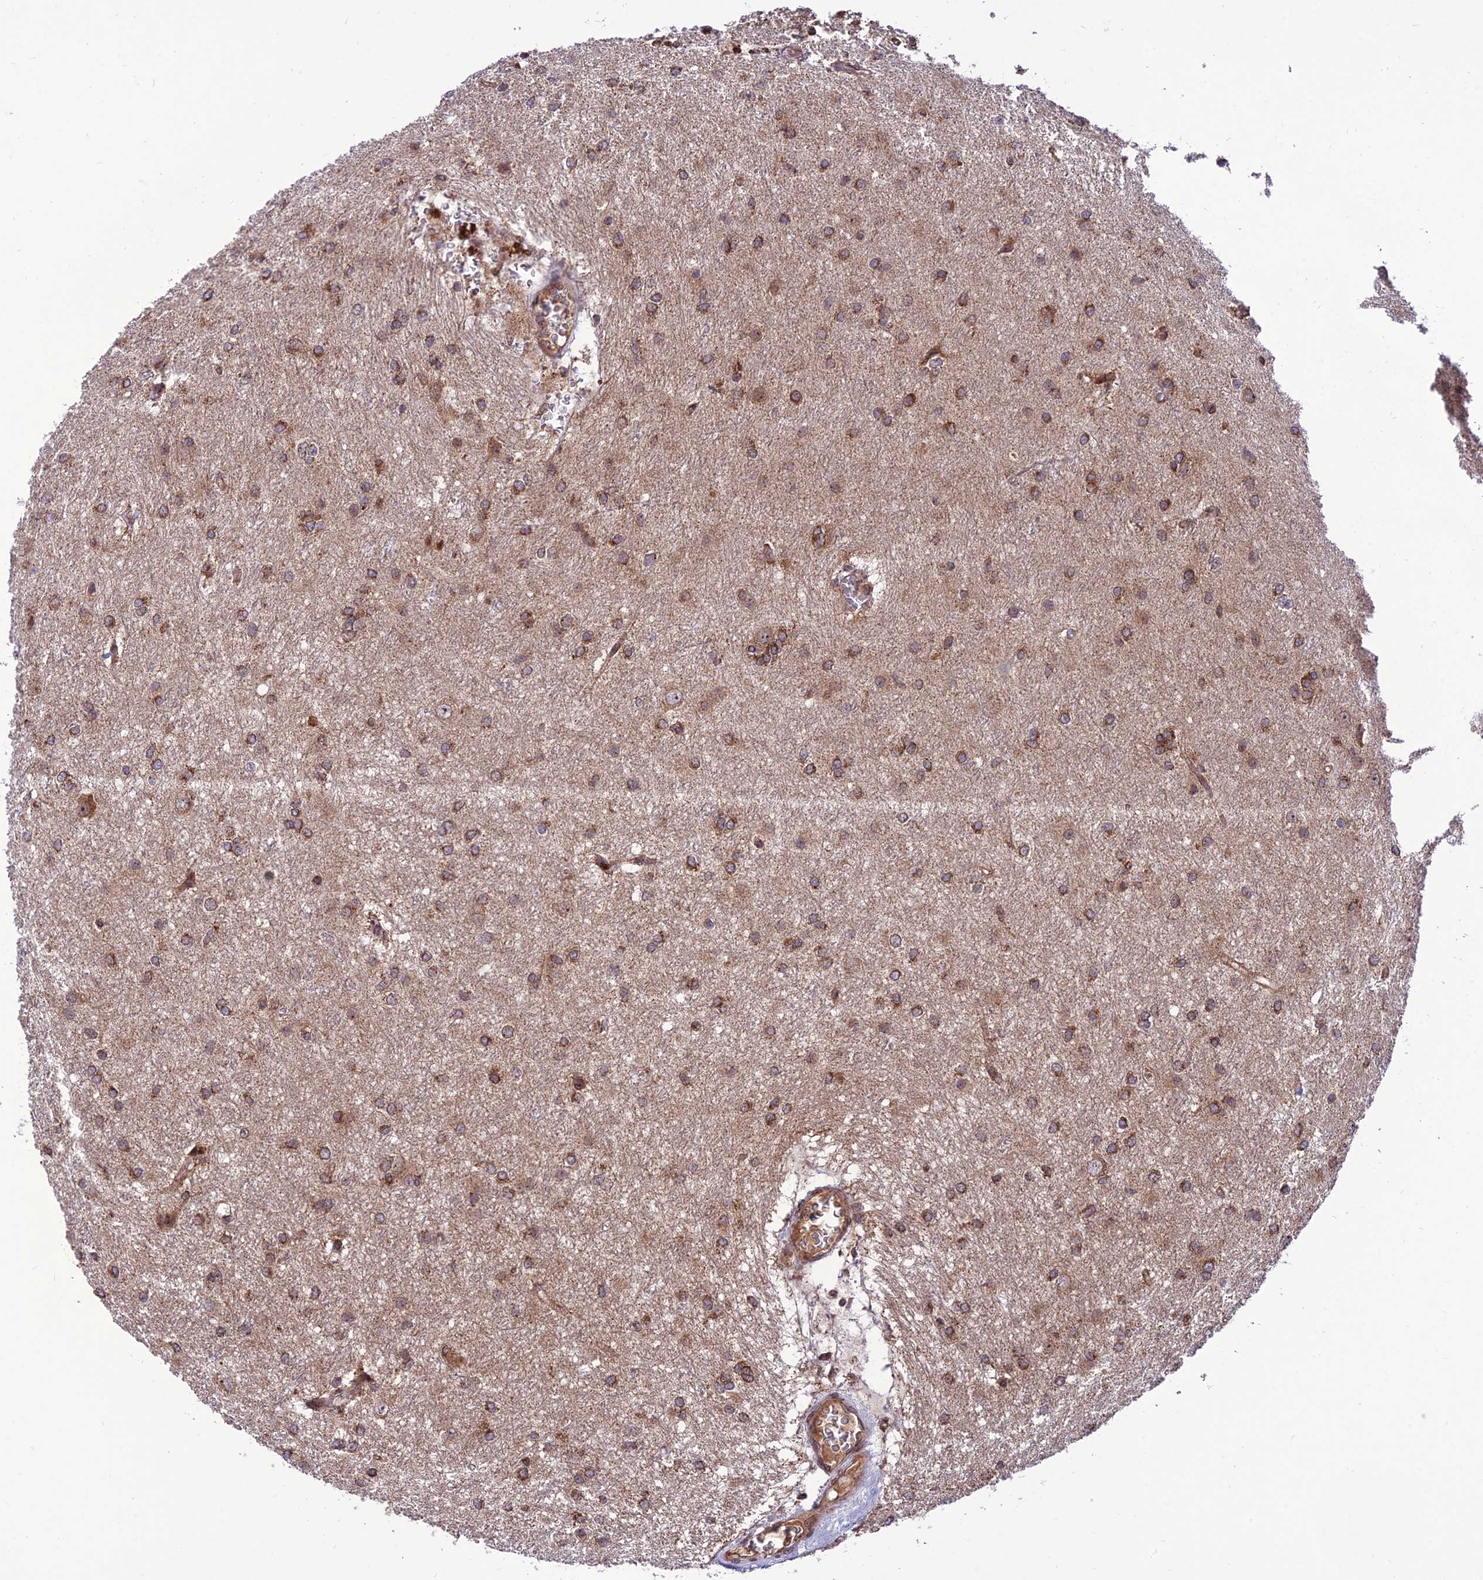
{"staining": {"intensity": "strong", "quantity": ">75%", "location": "cytoplasmic/membranous"}, "tissue": "glioma", "cell_type": "Tumor cells", "image_type": "cancer", "snomed": [{"axis": "morphology", "description": "Glioma, malignant, High grade"}, {"axis": "topography", "description": "Brain"}], "caption": "Immunohistochemical staining of glioma displays strong cytoplasmic/membranous protein staining in about >75% of tumor cells.", "gene": "CRTAP", "patient": {"sex": "female", "age": 50}}